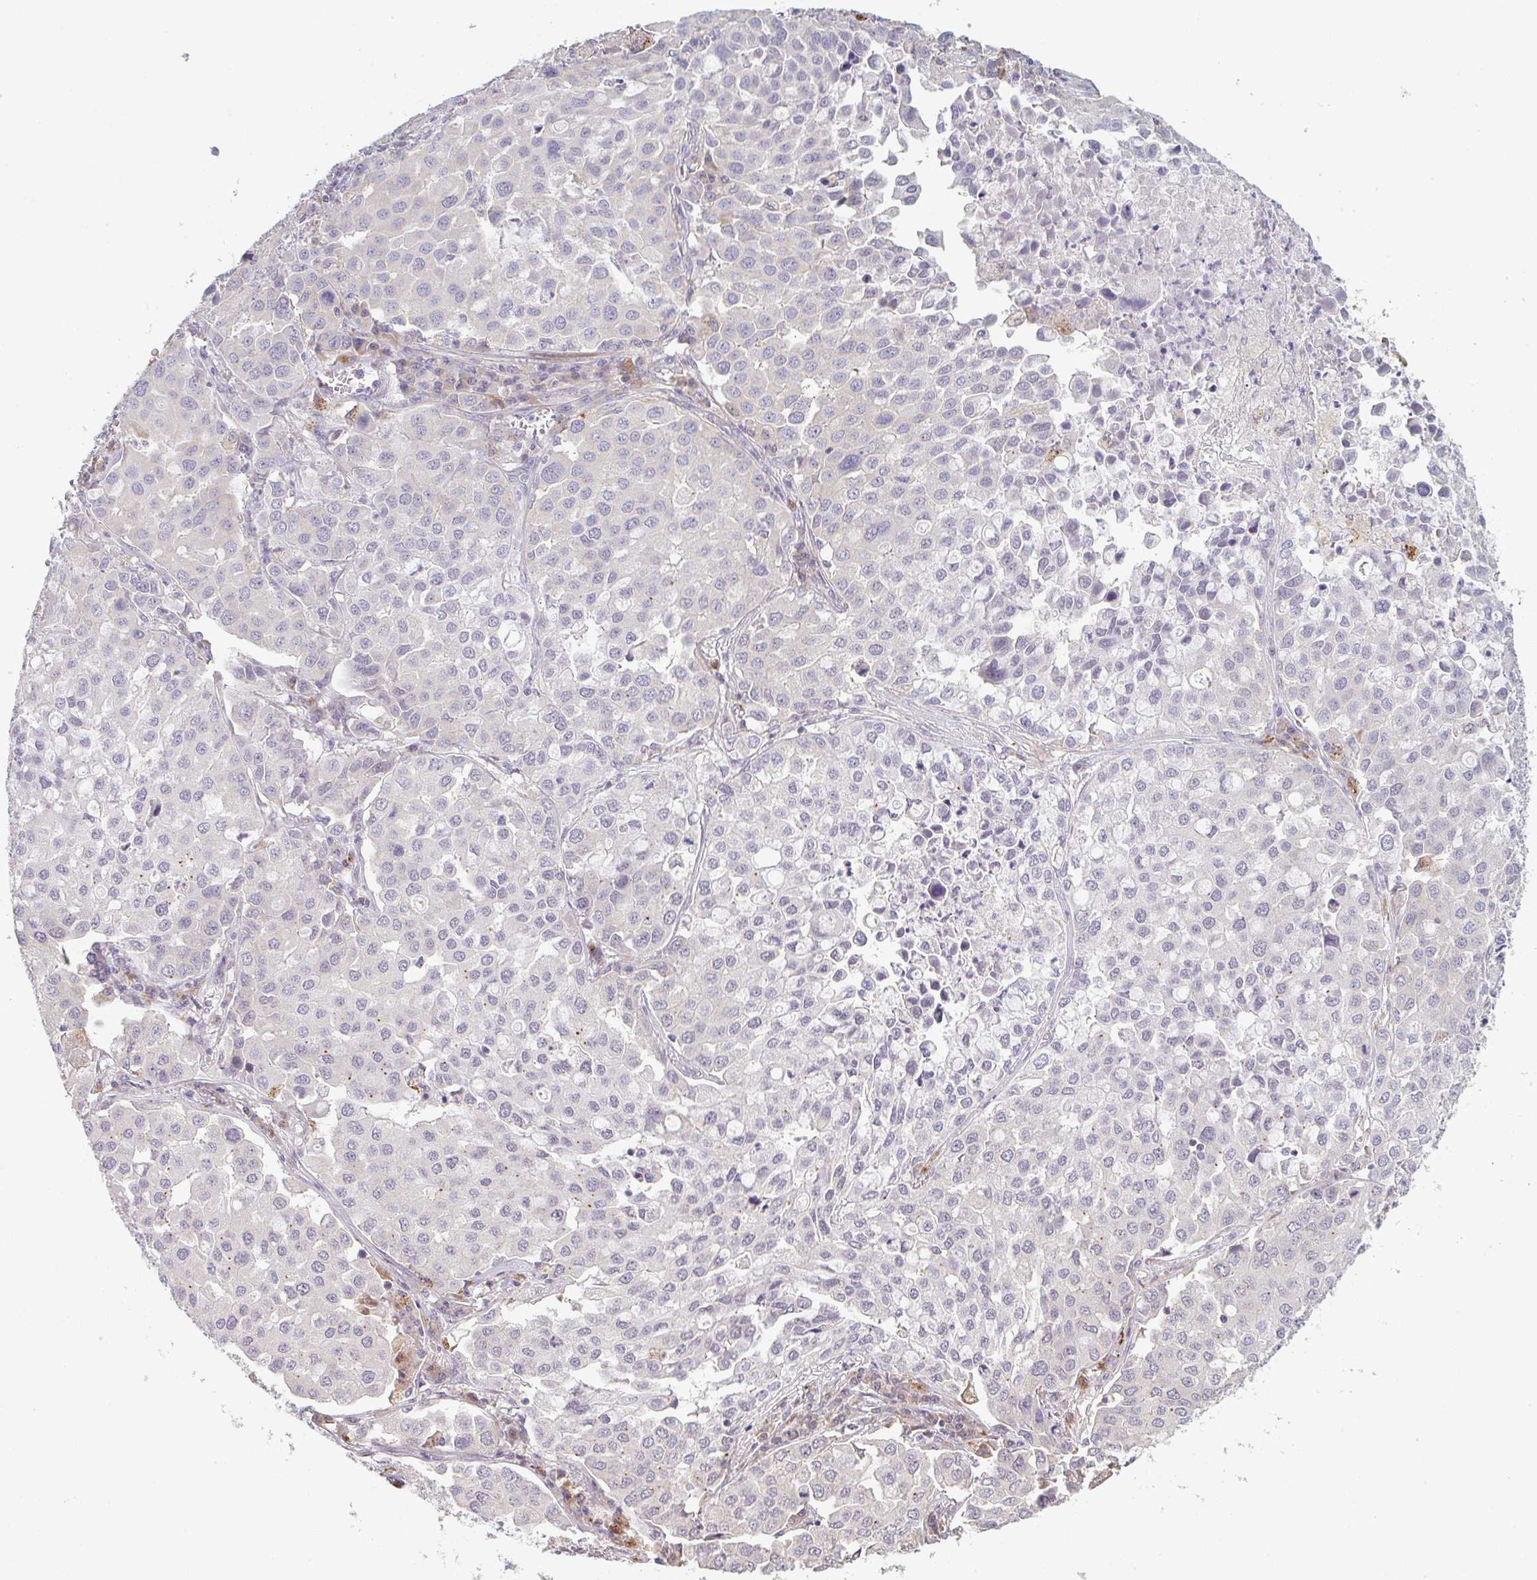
{"staining": {"intensity": "negative", "quantity": "none", "location": "none"}, "tissue": "lung cancer", "cell_type": "Tumor cells", "image_type": "cancer", "snomed": [{"axis": "morphology", "description": "Adenocarcinoma, NOS"}, {"axis": "morphology", "description": "Adenocarcinoma, metastatic, NOS"}, {"axis": "topography", "description": "Lymph node"}, {"axis": "topography", "description": "Lung"}], "caption": "Lung cancer was stained to show a protein in brown. There is no significant expression in tumor cells. (DAB immunohistochemistry, high magnification).", "gene": "TMEM237", "patient": {"sex": "female", "age": 65}}